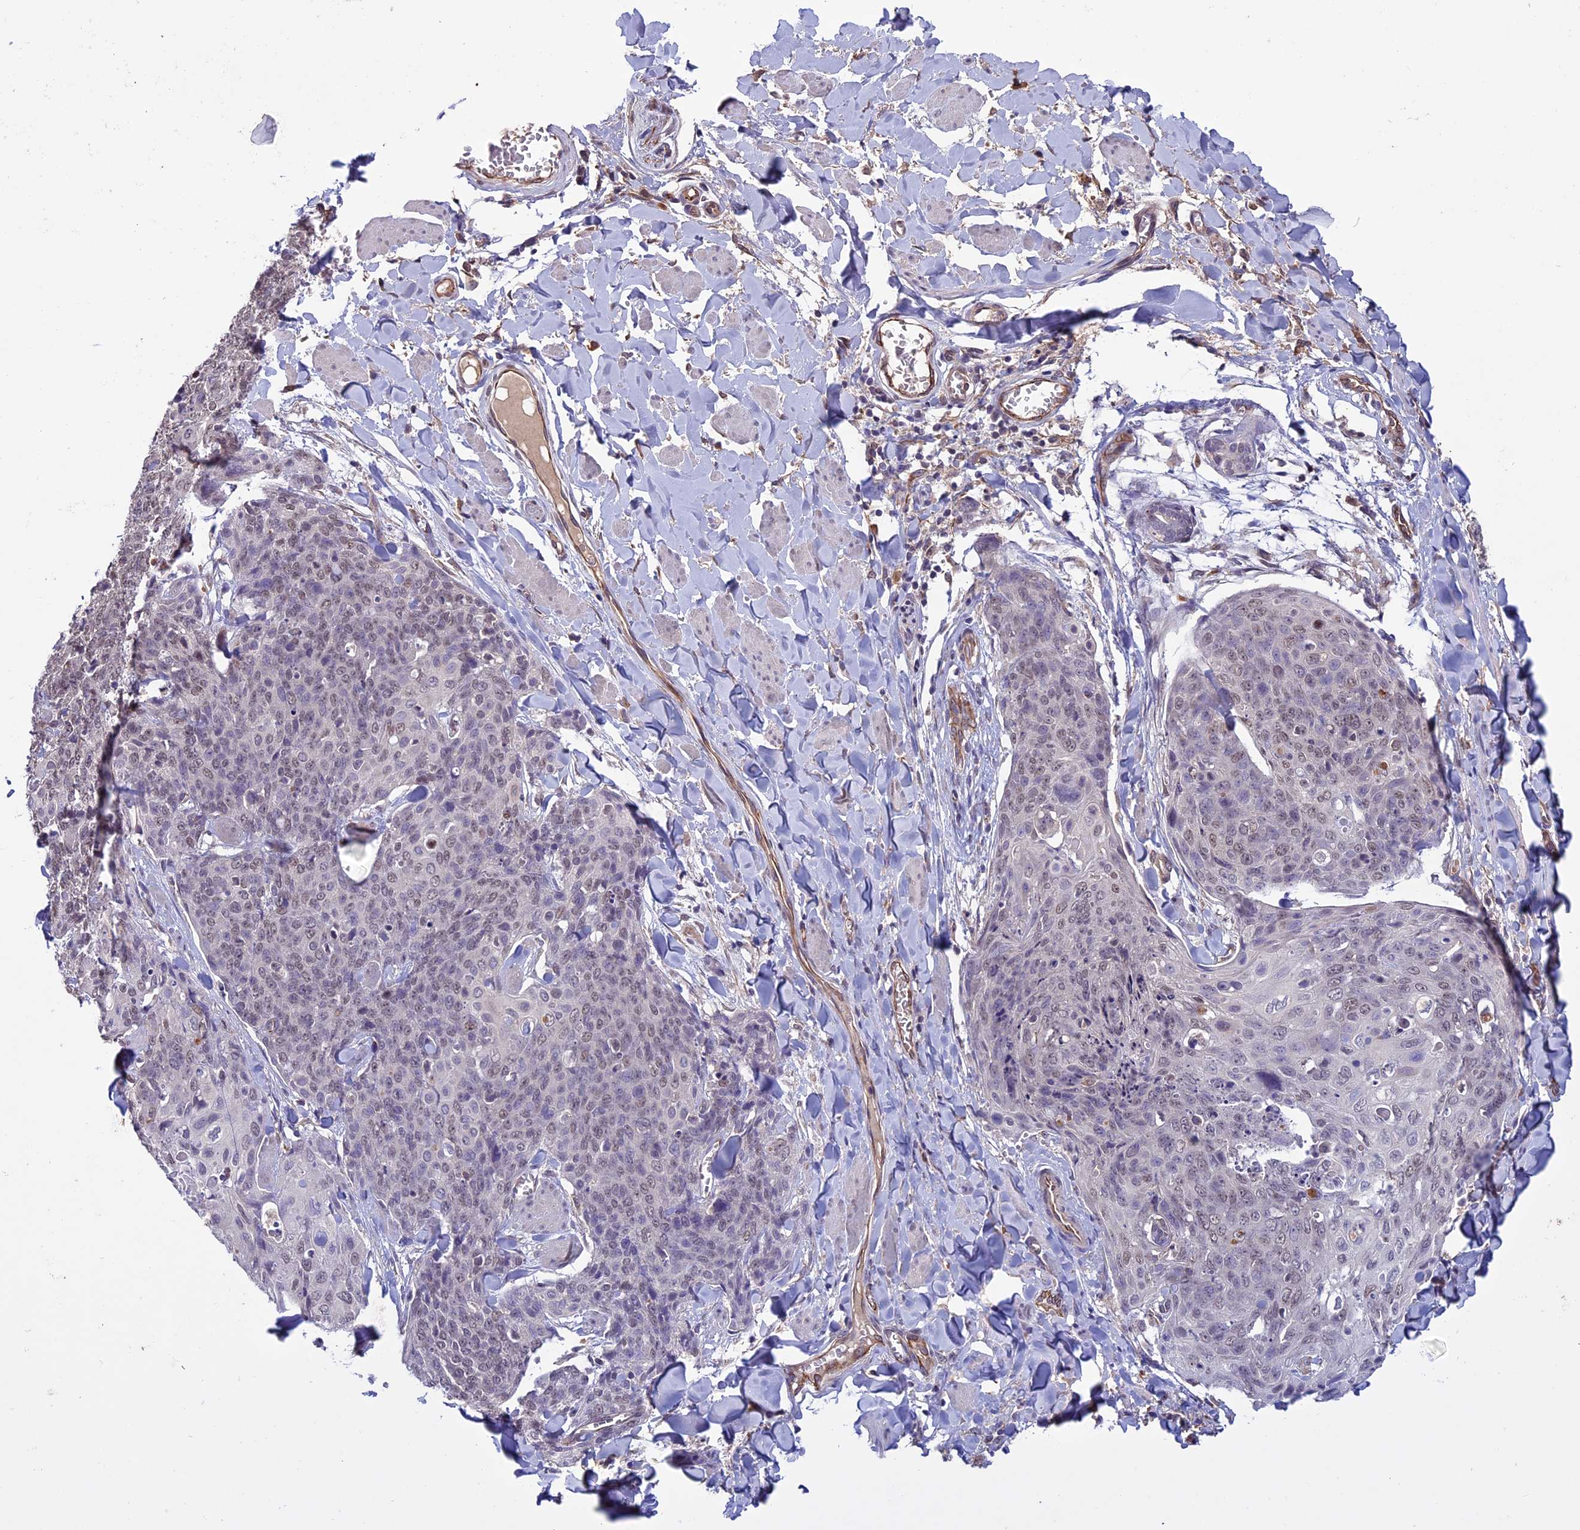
{"staining": {"intensity": "weak", "quantity": "25%-75%", "location": "nuclear"}, "tissue": "skin cancer", "cell_type": "Tumor cells", "image_type": "cancer", "snomed": [{"axis": "morphology", "description": "Squamous cell carcinoma, NOS"}, {"axis": "topography", "description": "Skin"}, {"axis": "topography", "description": "Vulva"}], "caption": "Immunohistochemical staining of human skin cancer (squamous cell carcinoma) shows weak nuclear protein expression in about 25%-75% of tumor cells.", "gene": "C3orf70", "patient": {"sex": "female", "age": 85}}